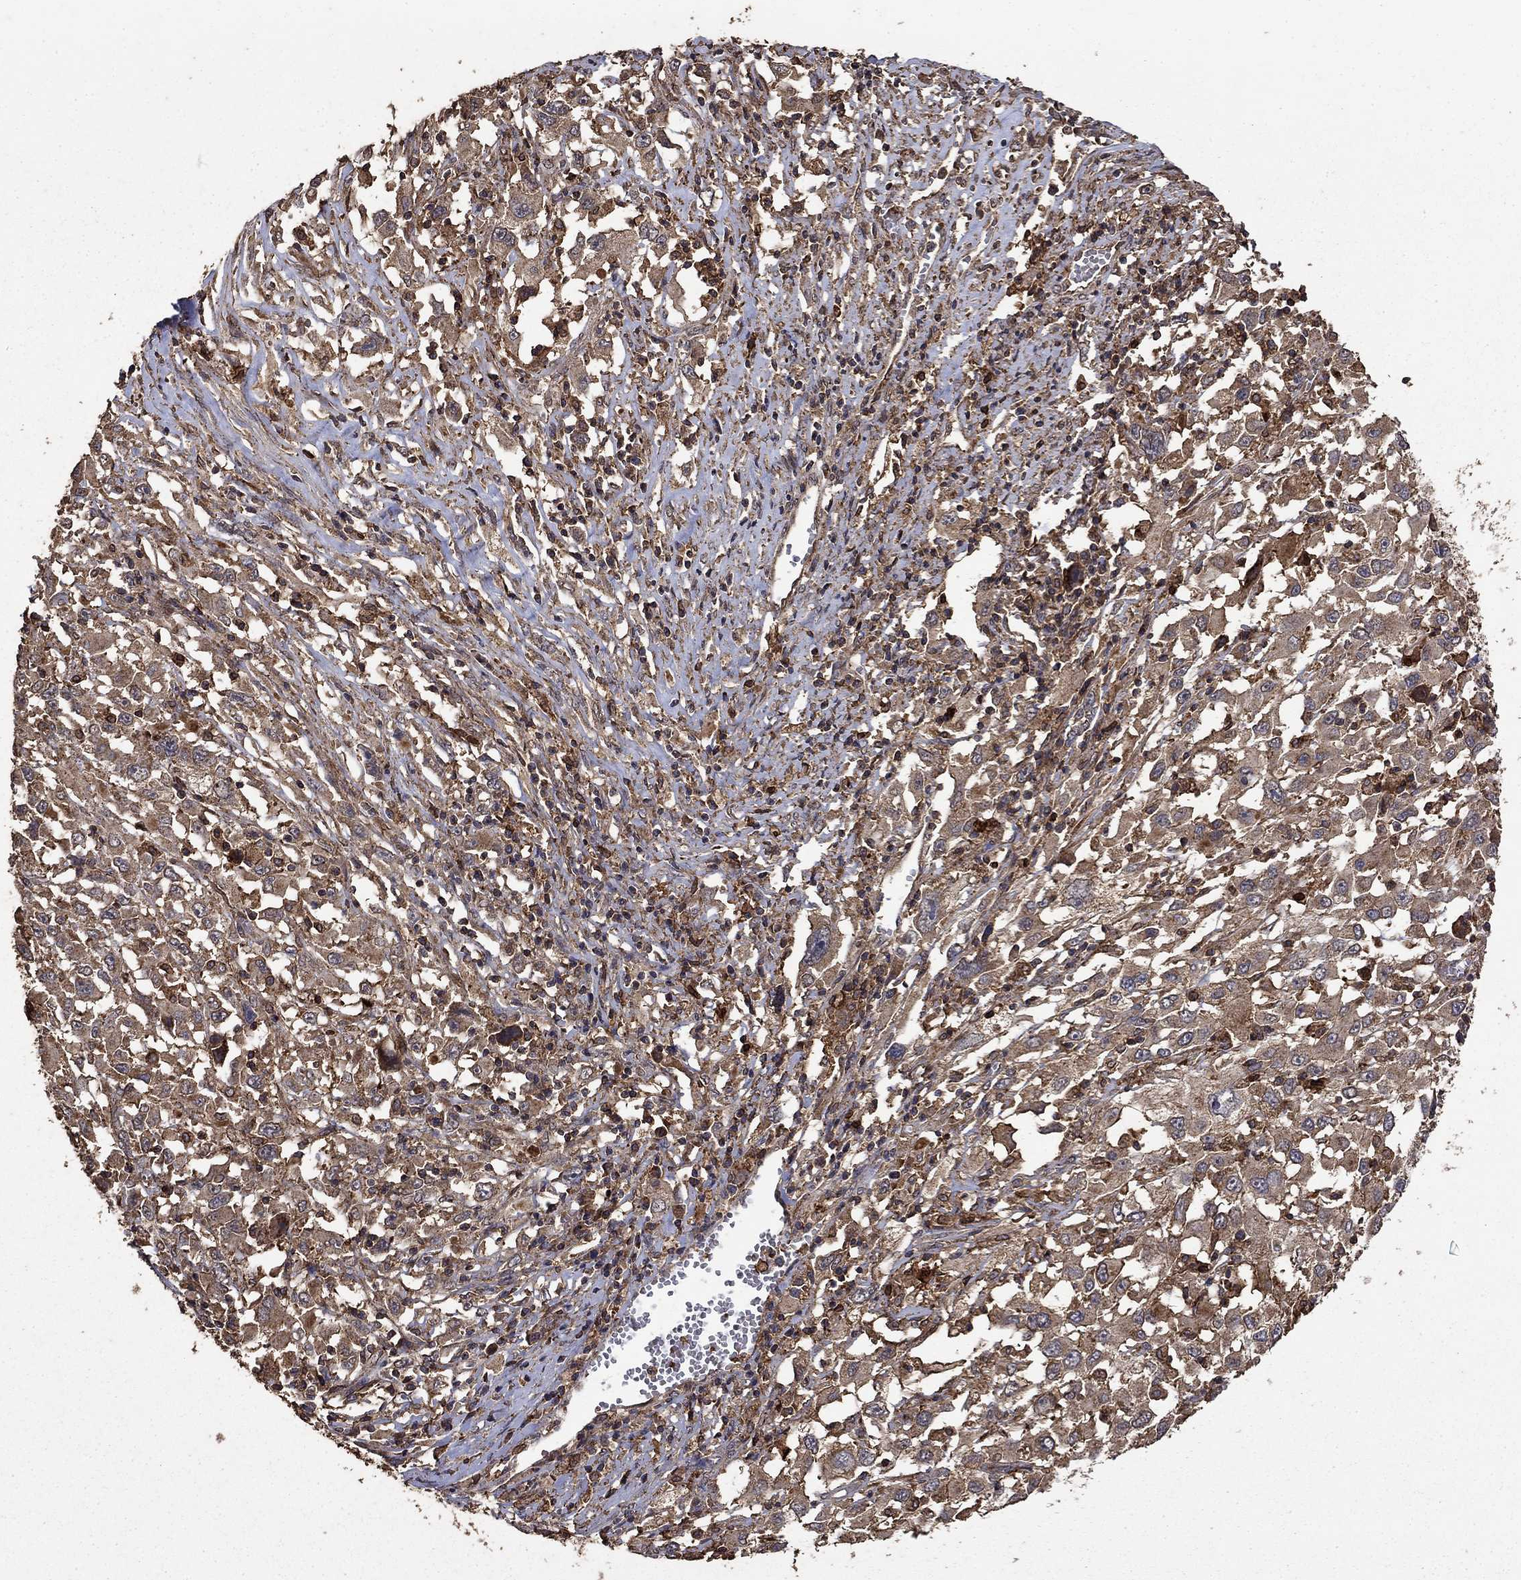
{"staining": {"intensity": "moderate", "quantity": "25%-75%", "location": "cytoplasmic/membranous"}, "tissue": "melanoma", "cell_type": "Tumor cells", "image_type": "cancer", "snomed": [{"axis": "morphology", "description": "Malignant melanoma, Metastatic site"}, {"axis": "topography", "description": "Soft tissue"}], "caption": "A medium amount of moderate cytoplasmic/membranous positivity is appreciated in approximately 25%-75% of tumor cells in malignant melanoma (metastatic site) tissue. (IHC, brightfield microscopy, high magnification).", "gene": "IFRD1", "patient": {"sex": "male", "age": 50}}